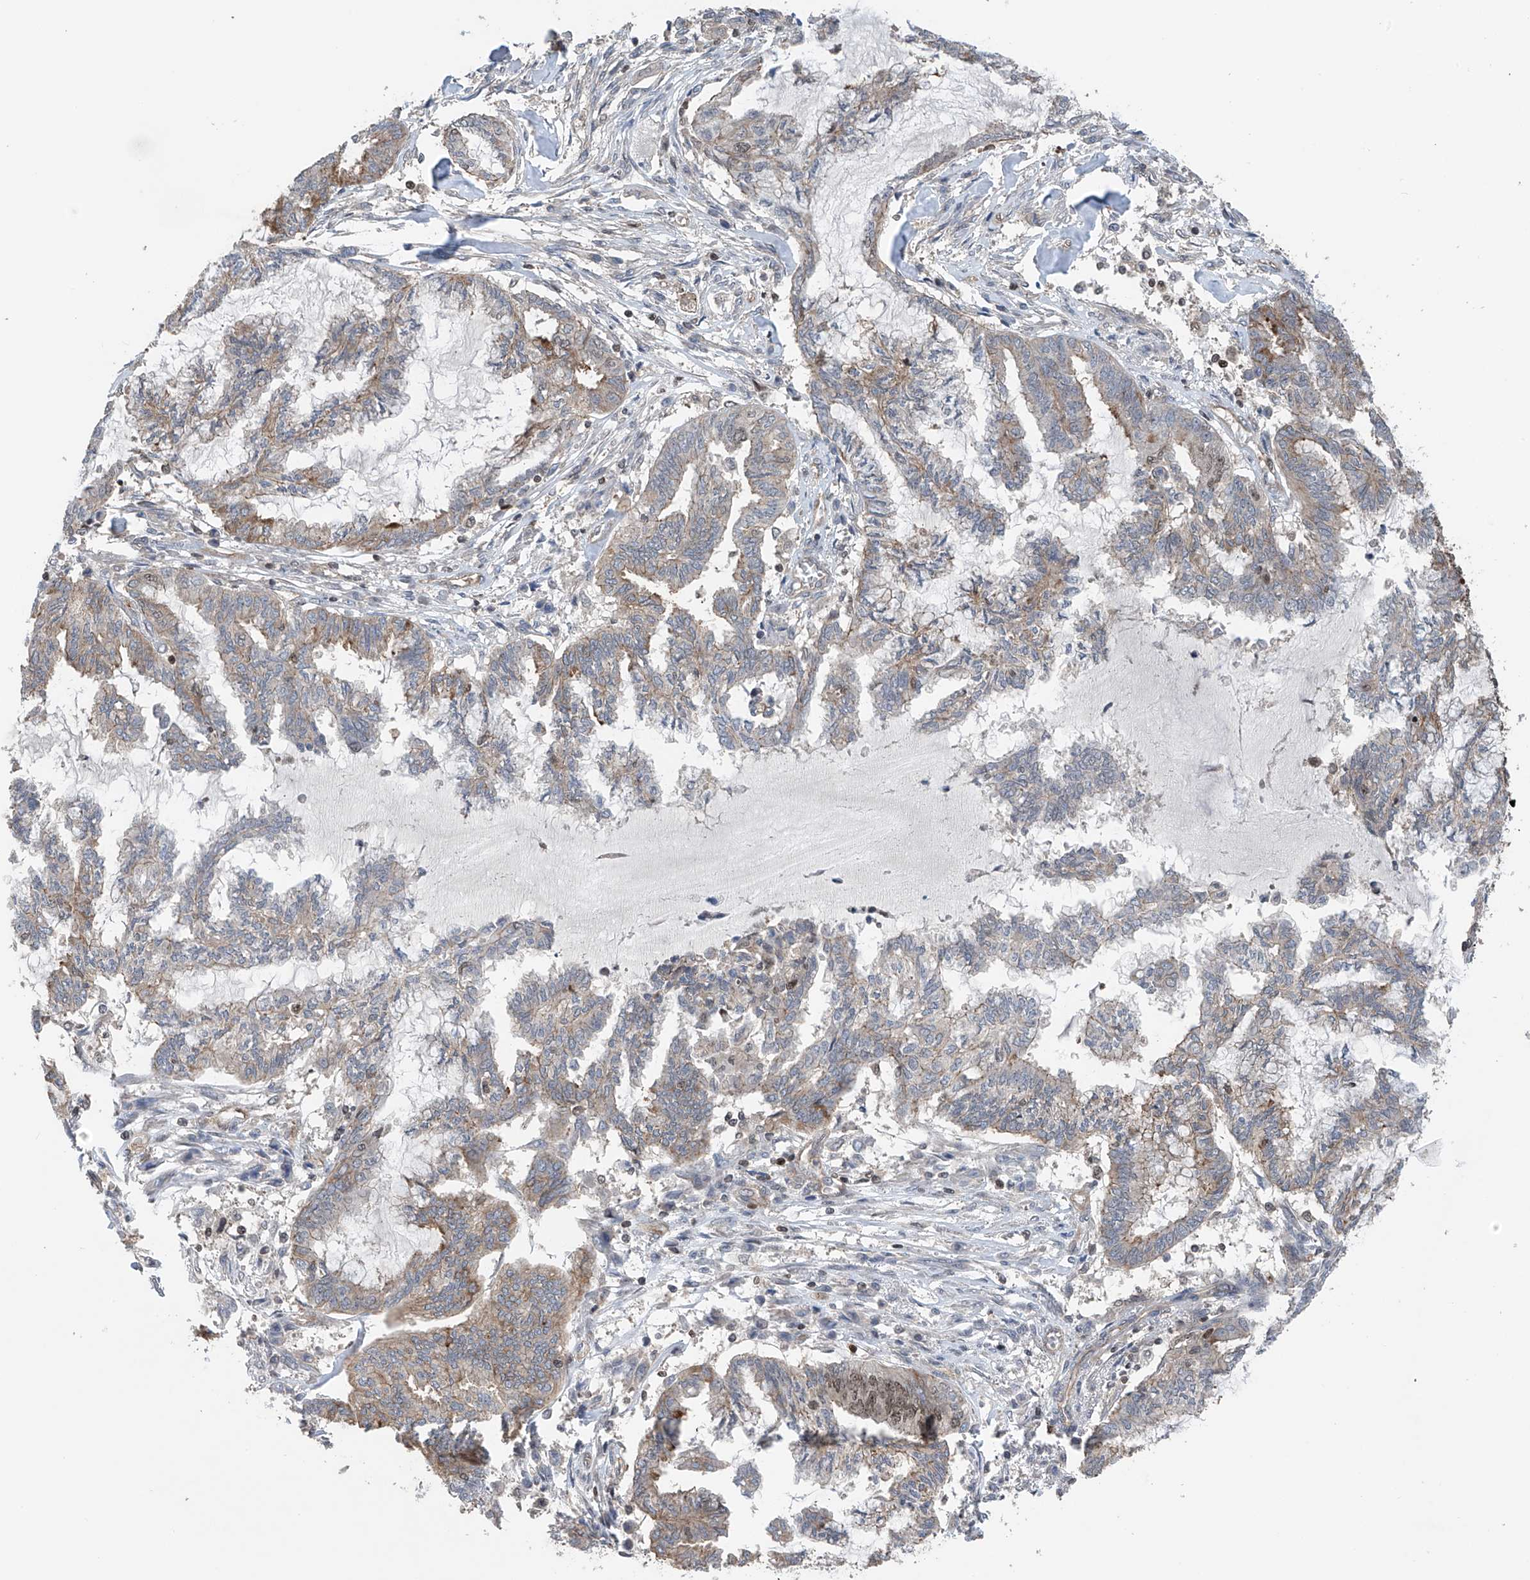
{"staining": {"intensity": "weak", "quantity": "25%-75%", "location": "cytoplasmic/membranous,nuclear"}, "tissue": "endometrial cancer", "cell_type": "Tumor cells", "image_type": "cancer", "snomed": [{"axis": "morphology", "description": "Adenocarcinoma, NOS"}, {"axis": "topography", "description": "Endometrium"}], "caption": "Immunohistochemistry (IHC) photomicrograph of human endometrial cancer (adenocarcinoma) stained for a protein (brown), which displays low levels of weak cytoplasmic/membranous and nuclear staining in approximately 25%-75% of tumor cells.", "gene": "DNAJC9", "patient": {"sex": "female", "age": 86}}